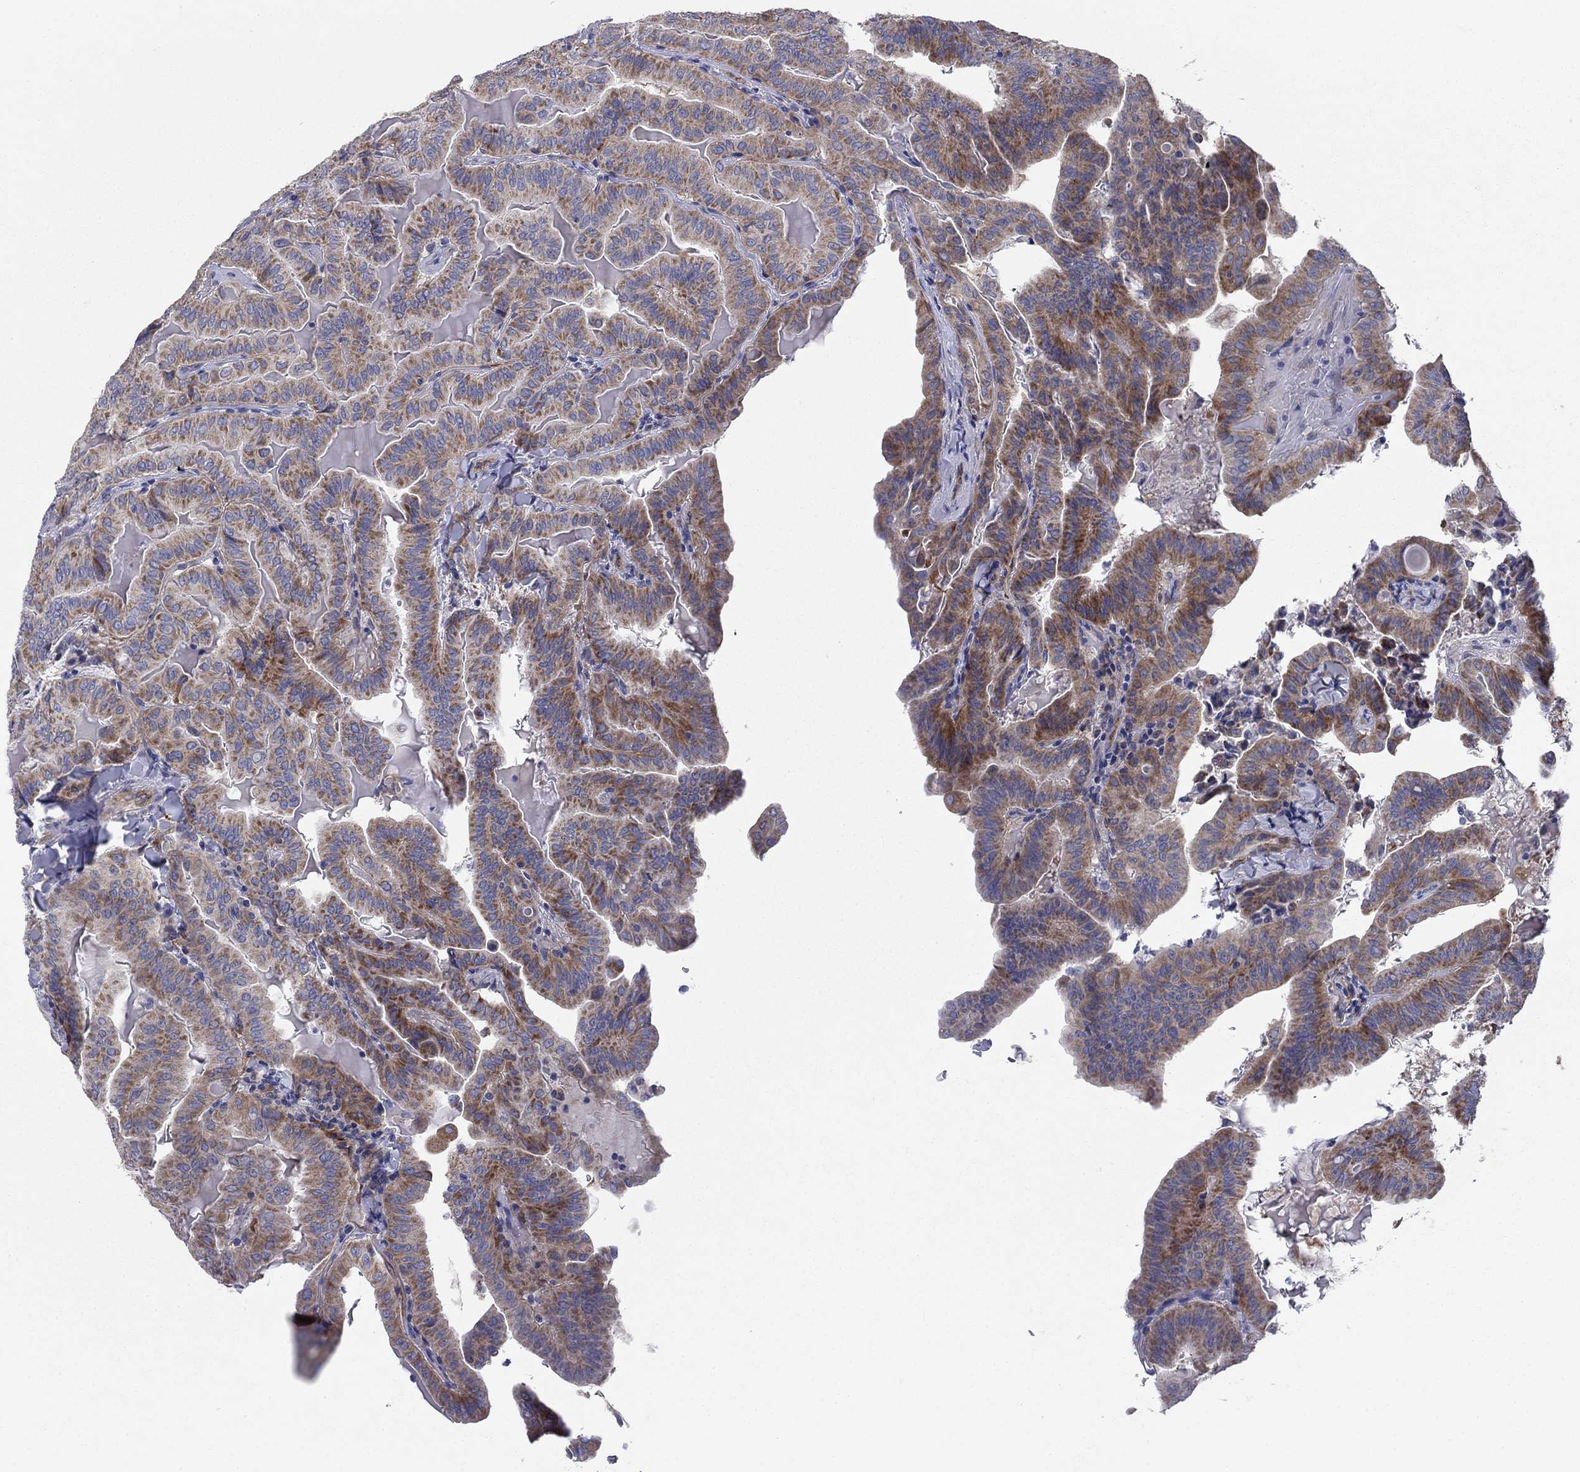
{"staining": {"intensity": "strong", "quantity": "<25%", "location": "cytoplasmic/membranous"}, "tissue": "thyroid cancer", "cell_type": "Tumor cells", "image_type": "cancer", "snomed": [{"axis": "morphology", "description": "Papillary adenocarcinoma, NOS"}, {"axis": "topography", "description": "Thyroid gland"}], "caption": "Brown immunohistochemical staining in human thyroid papillary adenocarcinoma displays strong cytoplasmic/membranous staining in approximately <25% of tumor cells.", "gene": "EMP2", "patient": {"sex": "female", "age": 68}}